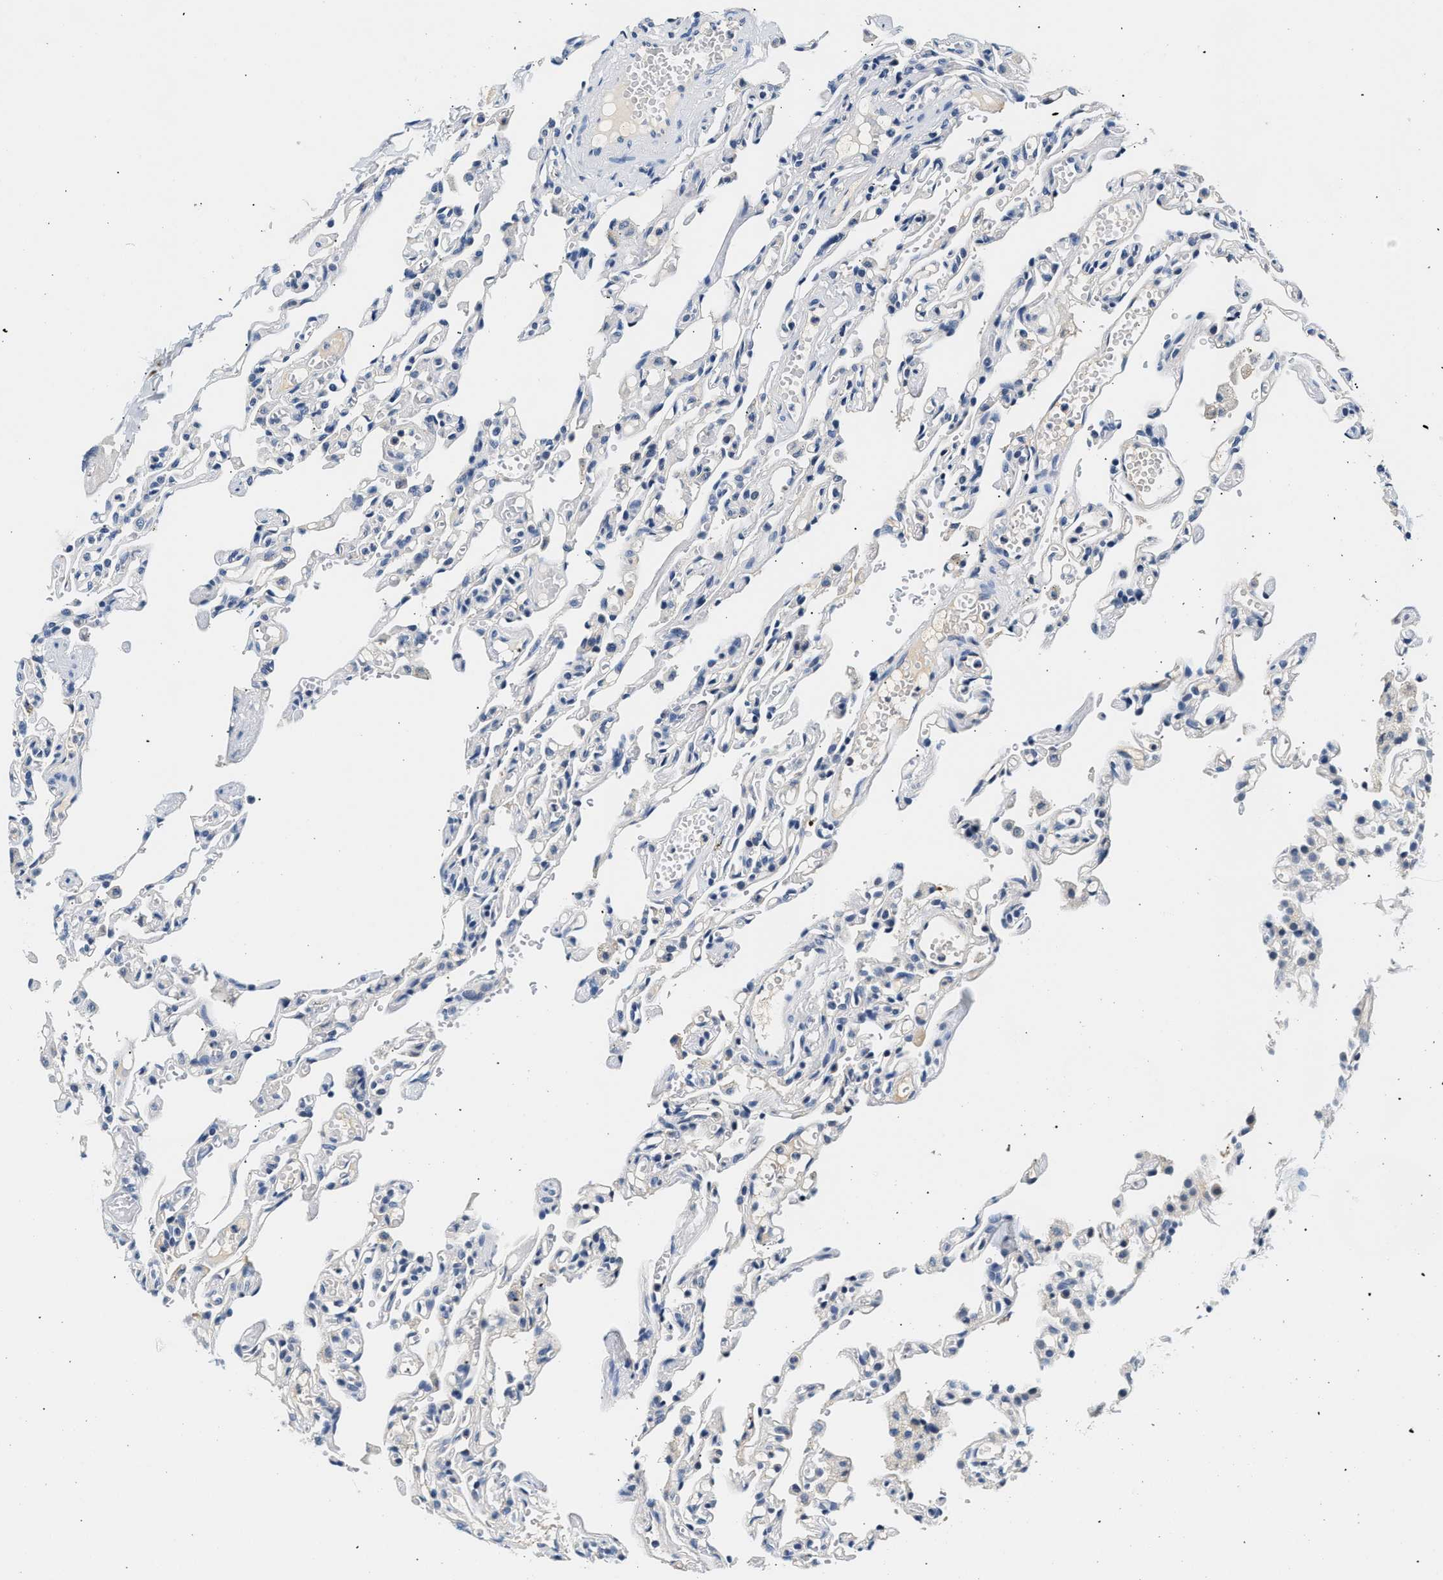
{"staining": {"intensity": "negative", "quantity": "none", "location": "none"}, "tissue": "lung", "cell_type": "Alveolar cells", "image_type": "normal", "snomed": [{"axis": "morphology", "description": "Normal tissue, NOS"}, {"axis": "topography", "description": "Lung"}], "caption": "Immunohistochemical staining of normal lung exhibits no significant positivity in alveolar cells.", "gene": "MED22", "patient": {"sex": "male", "age": 21}}